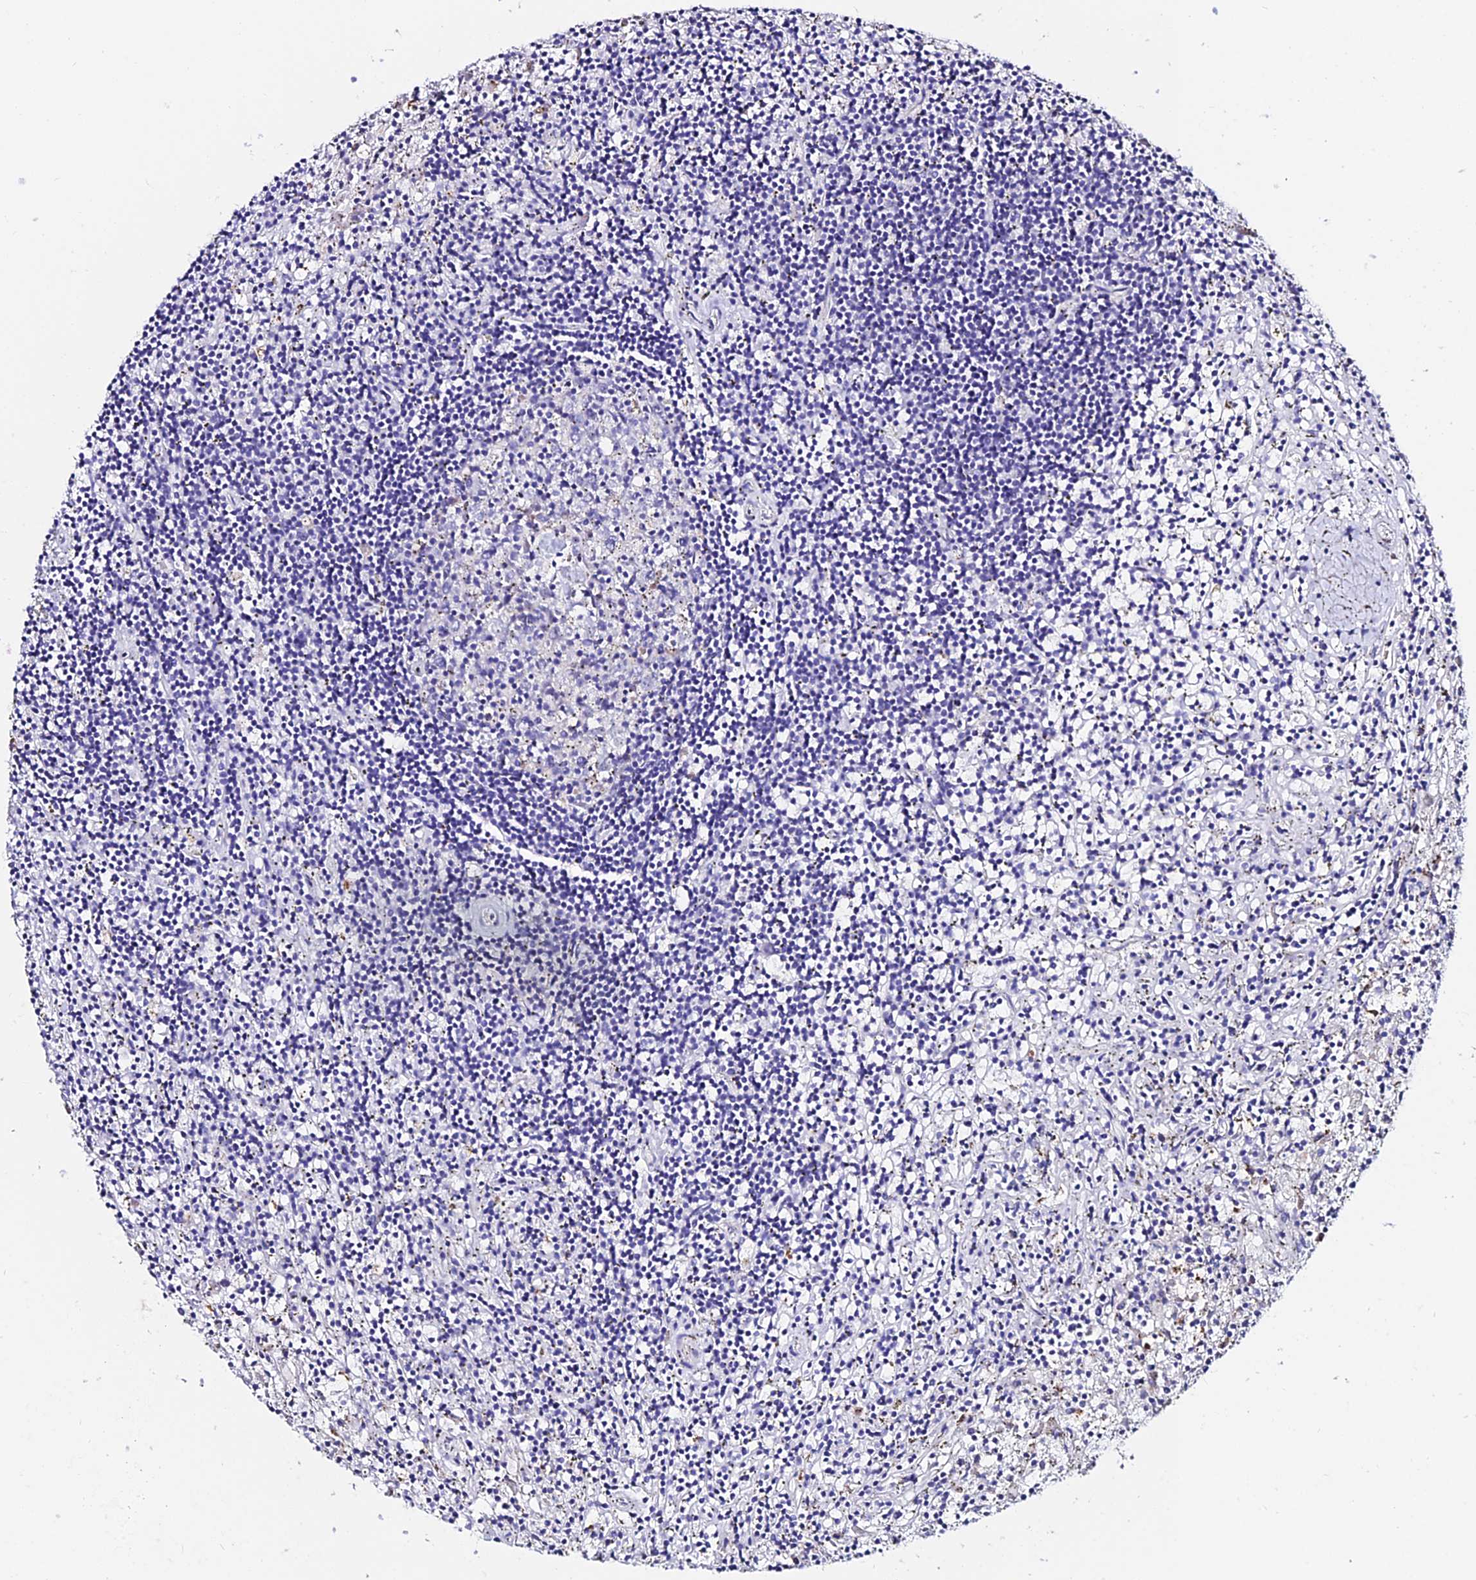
{"staining": {"intensity": "negative", "quantity": "none", "location": "none"}, "tissue": "lymphoma", "cell_type": "Tumor cells", "image_type": "cancer", "snomed": [{"axis": "morphology", "description": "Malignant lymphoma, non-Hodgkin's type, Low grade"}, {"axis": "topography", "description": "Spleen"}], "caption": "The micrograph shows no staining of tumor cells in malignant lymphoma, non-Hodgkin's type (low-grade). (Immunohistochemistry, brightfield microscopy, high magnification).", "gene": "SLC25A16", "patient": {"sex": "male", "age": 76}}